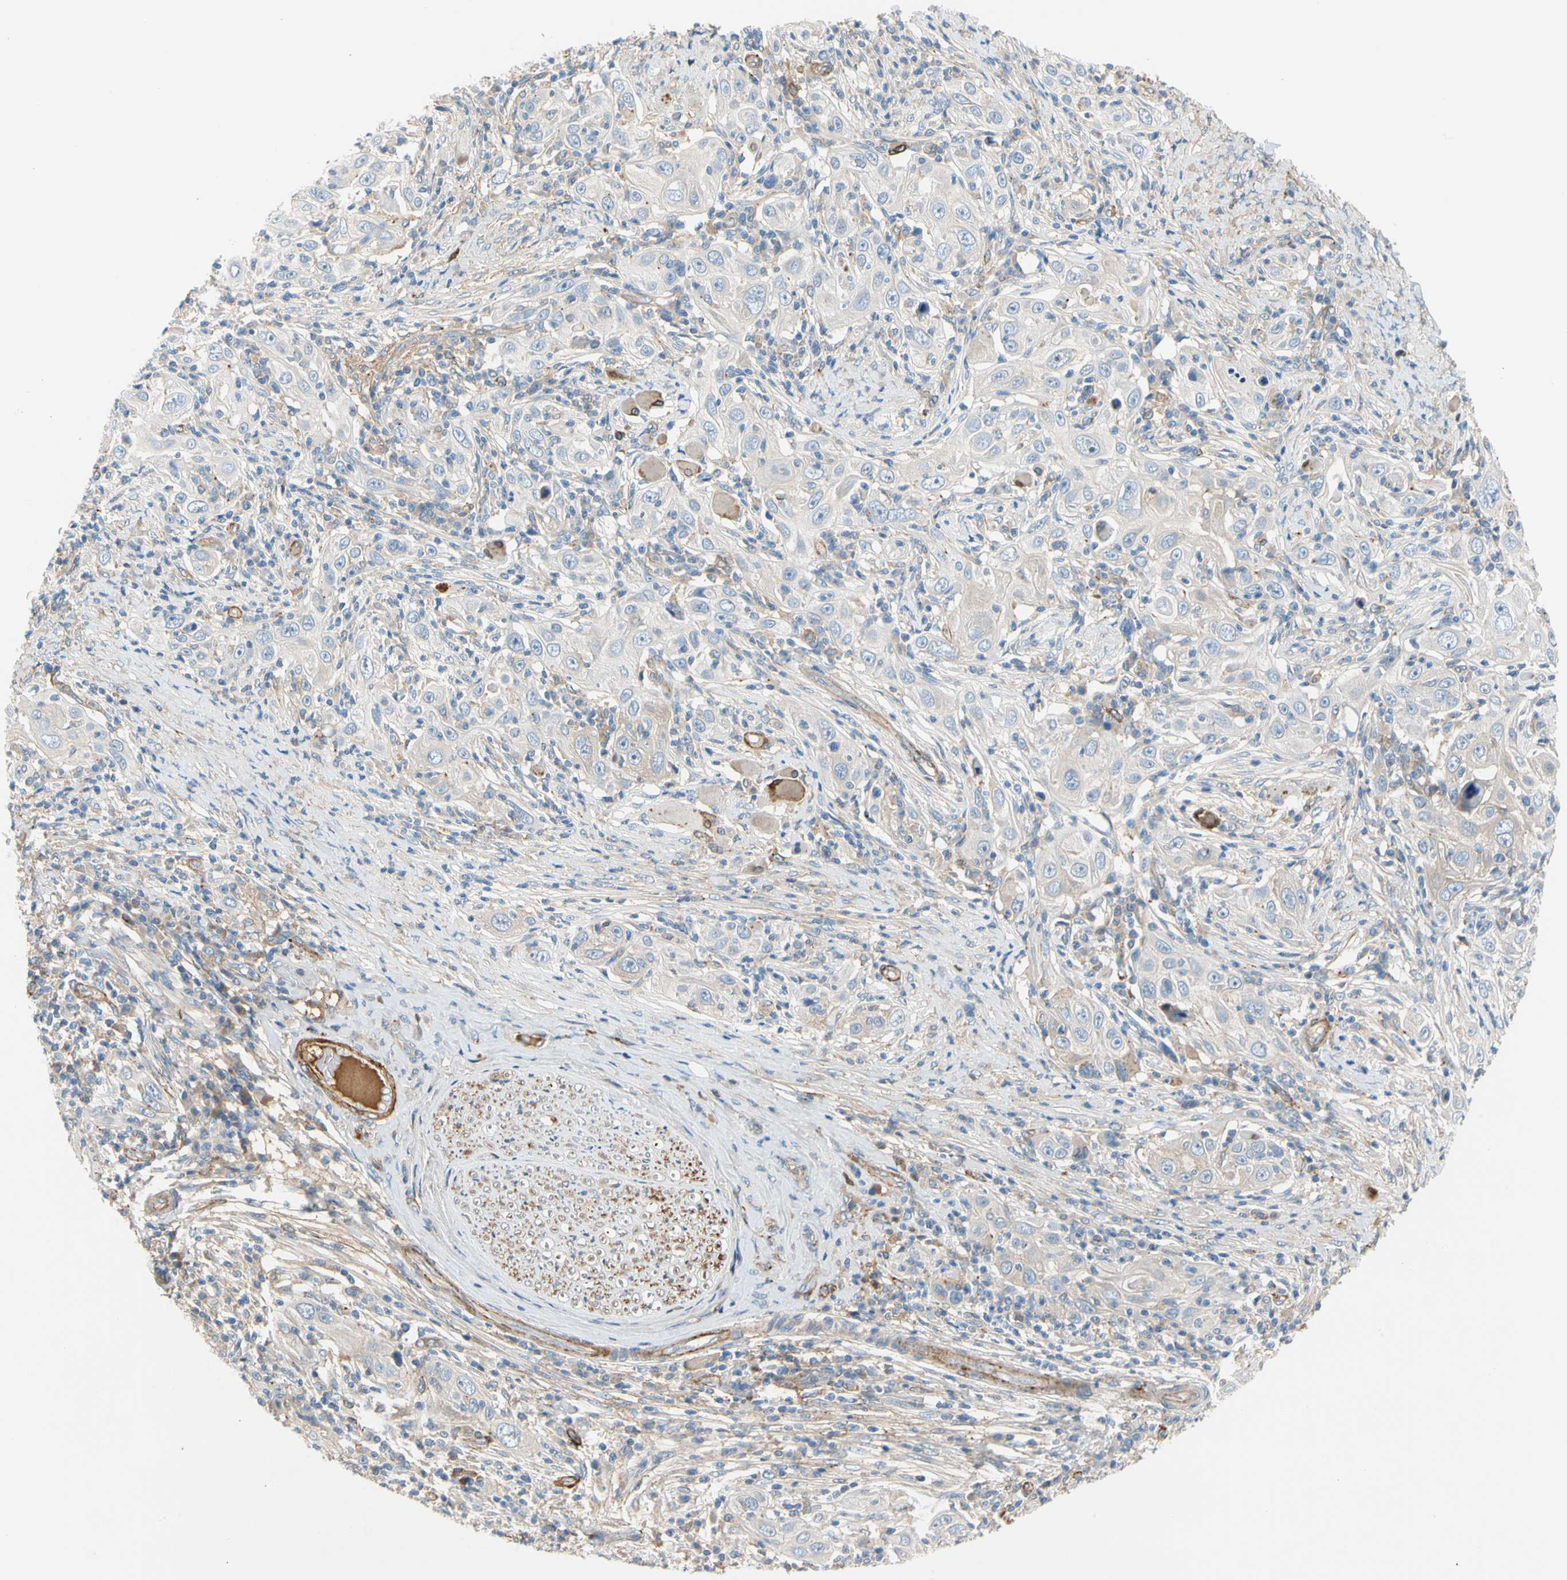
{"staining": {"intensity": "negative", "quantity": "none", "location": "none"}, "tissue": "skin cancer", "cell_type": "Tumor cells", "image_type": "cancer", "snomed": [{"axis": "morphology", "description": "Squamous cell carcinoma, NOS"}, {"axis": "topography", "description": "Skin"}], "caption": "This micrograph is of skin squamous cell carcinoma stained with immunohistochemistry to label a protein in brown with the nuclei are counter-stained blue. There is no staining in tumor cells. (IHC, brightfield microscopy, high magnification).", "gene": "ENTREP3", "patient": {"sex": "female", "age": 88}}